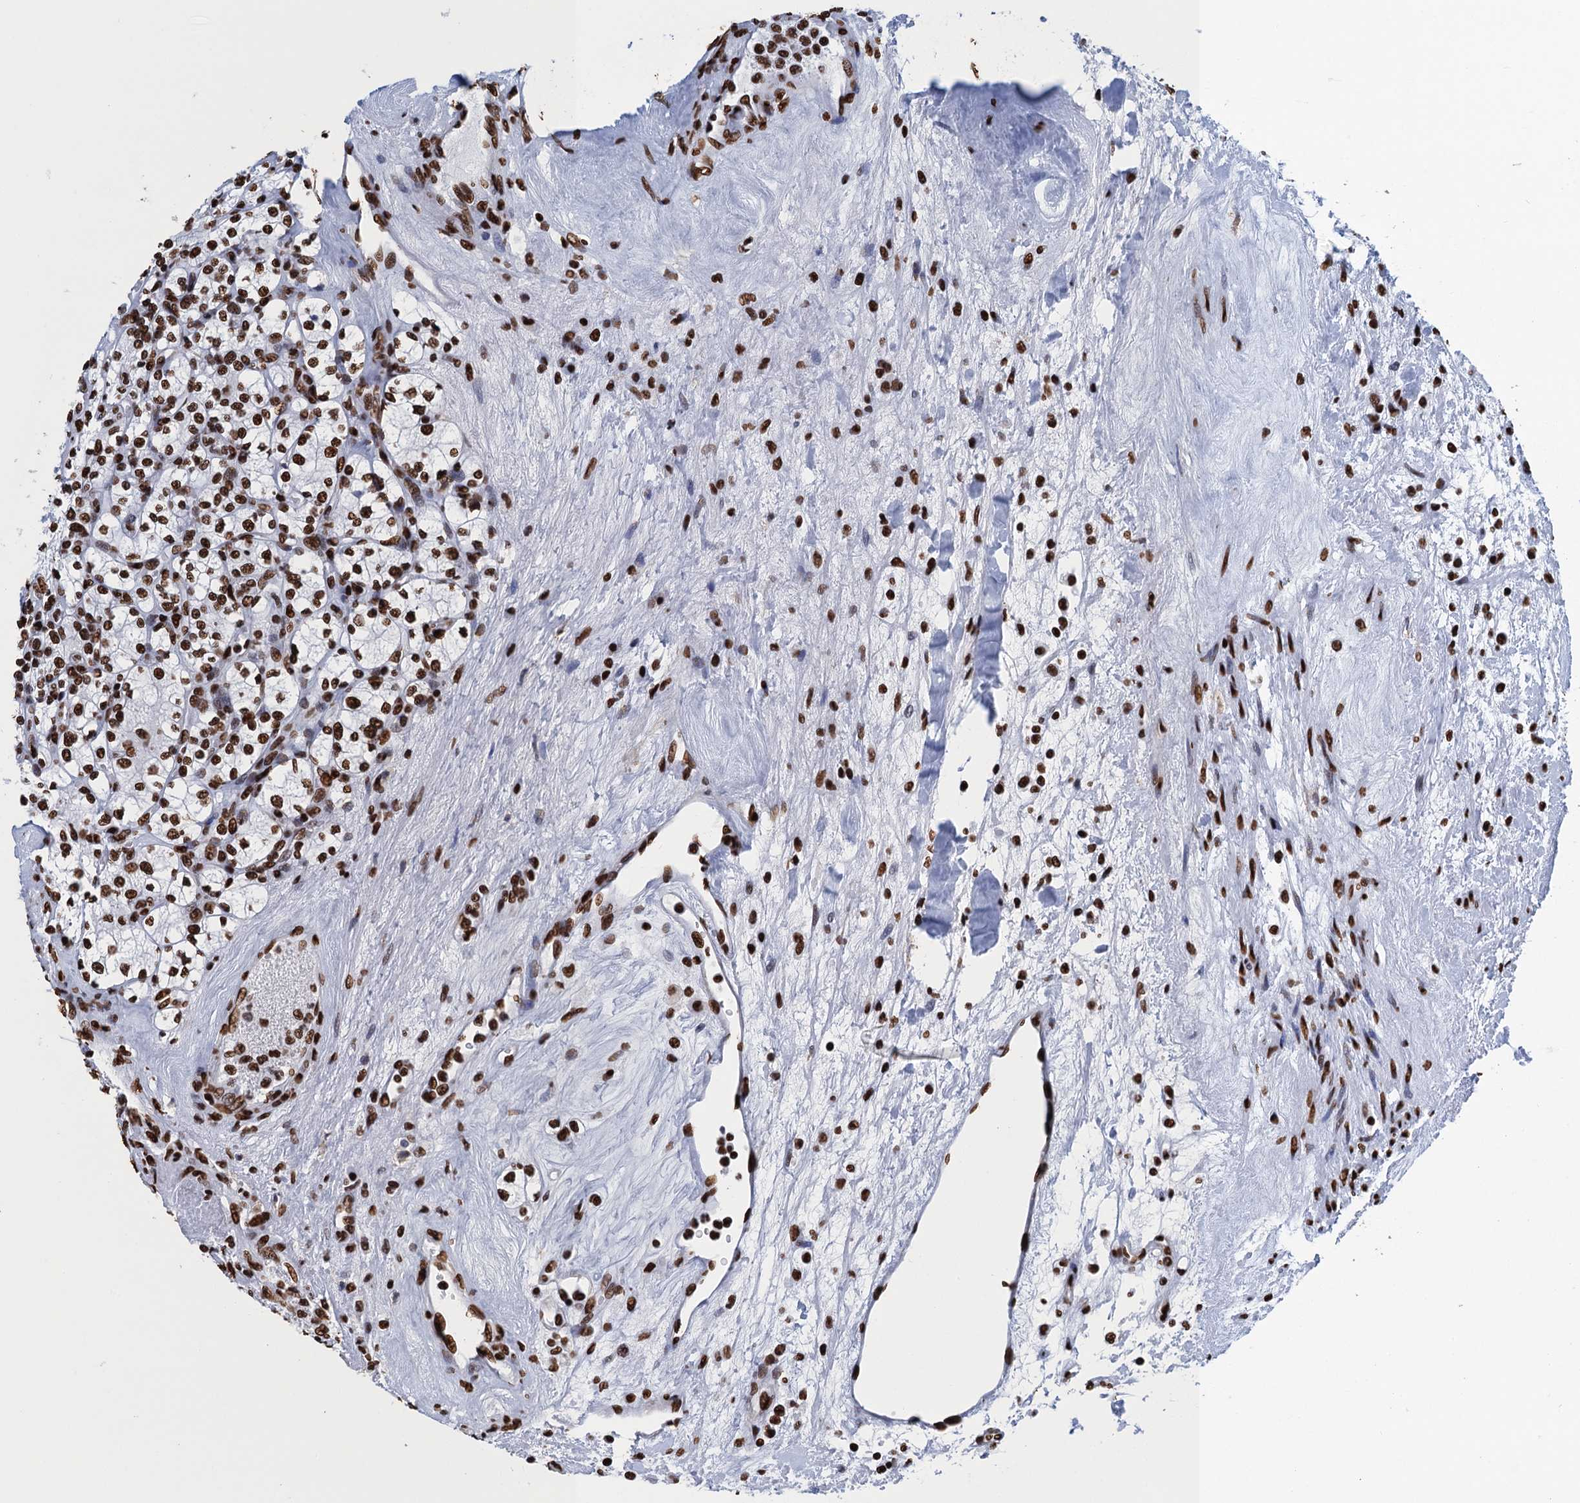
{"staining": {"intensity": "strong", "quantity": ">75%", "location": "nuclear"}, "tissue": "renal cancer", "cell_type": "Tumor cells", "image_type": "cancer", "snomed": [{"axis": "morphology", "description": "Adenocarcinoma, NOS"}, {"axis": "topography", "description": "Kidney"}], "caption": "Strong nuclear protein positivity is present in about >75% of tumor cells in renal cancer.", "gene": "UBA2", "patient": {"sex": "male", "age": 77}}